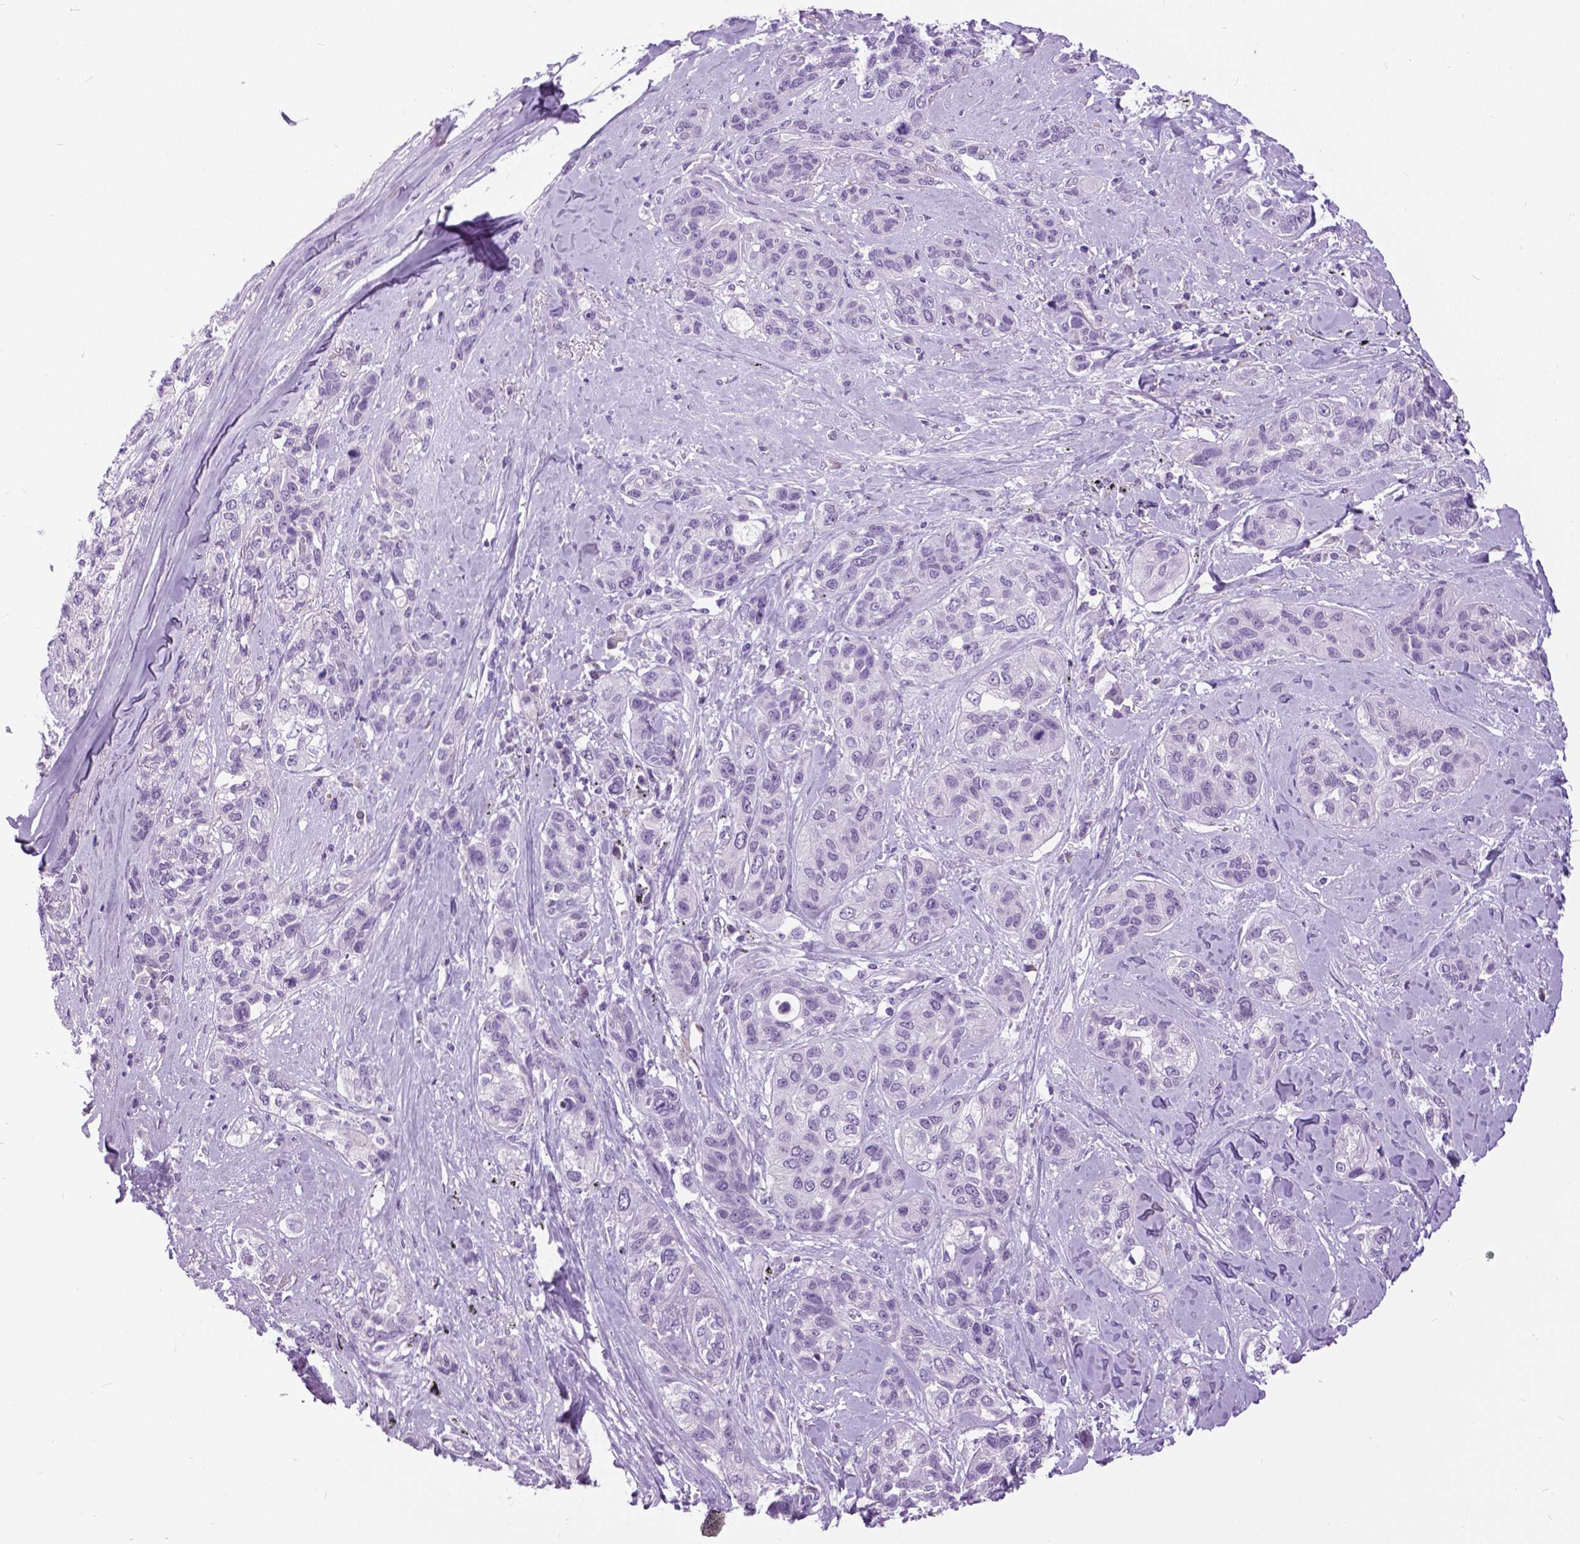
{"staining": {"intensity": "negative", "quantity": "none", "location": "none"}, "tissue": "lung cancer", "cell_type": "Tumor cells", "image_type": "cancer", "snomed": [{"axis": "morphology", "description": "Squamous cell carcinoma, NOS"}, {"axis": "topography", "description": "Lung"}], "caption": "IHC photomicrograph of lung squamous cell carcinoma stained for a protein (brown), which shows no staining in tumor cells.", "gene": "MYOM1", "patient": {"sex": "female", "age": 70}}